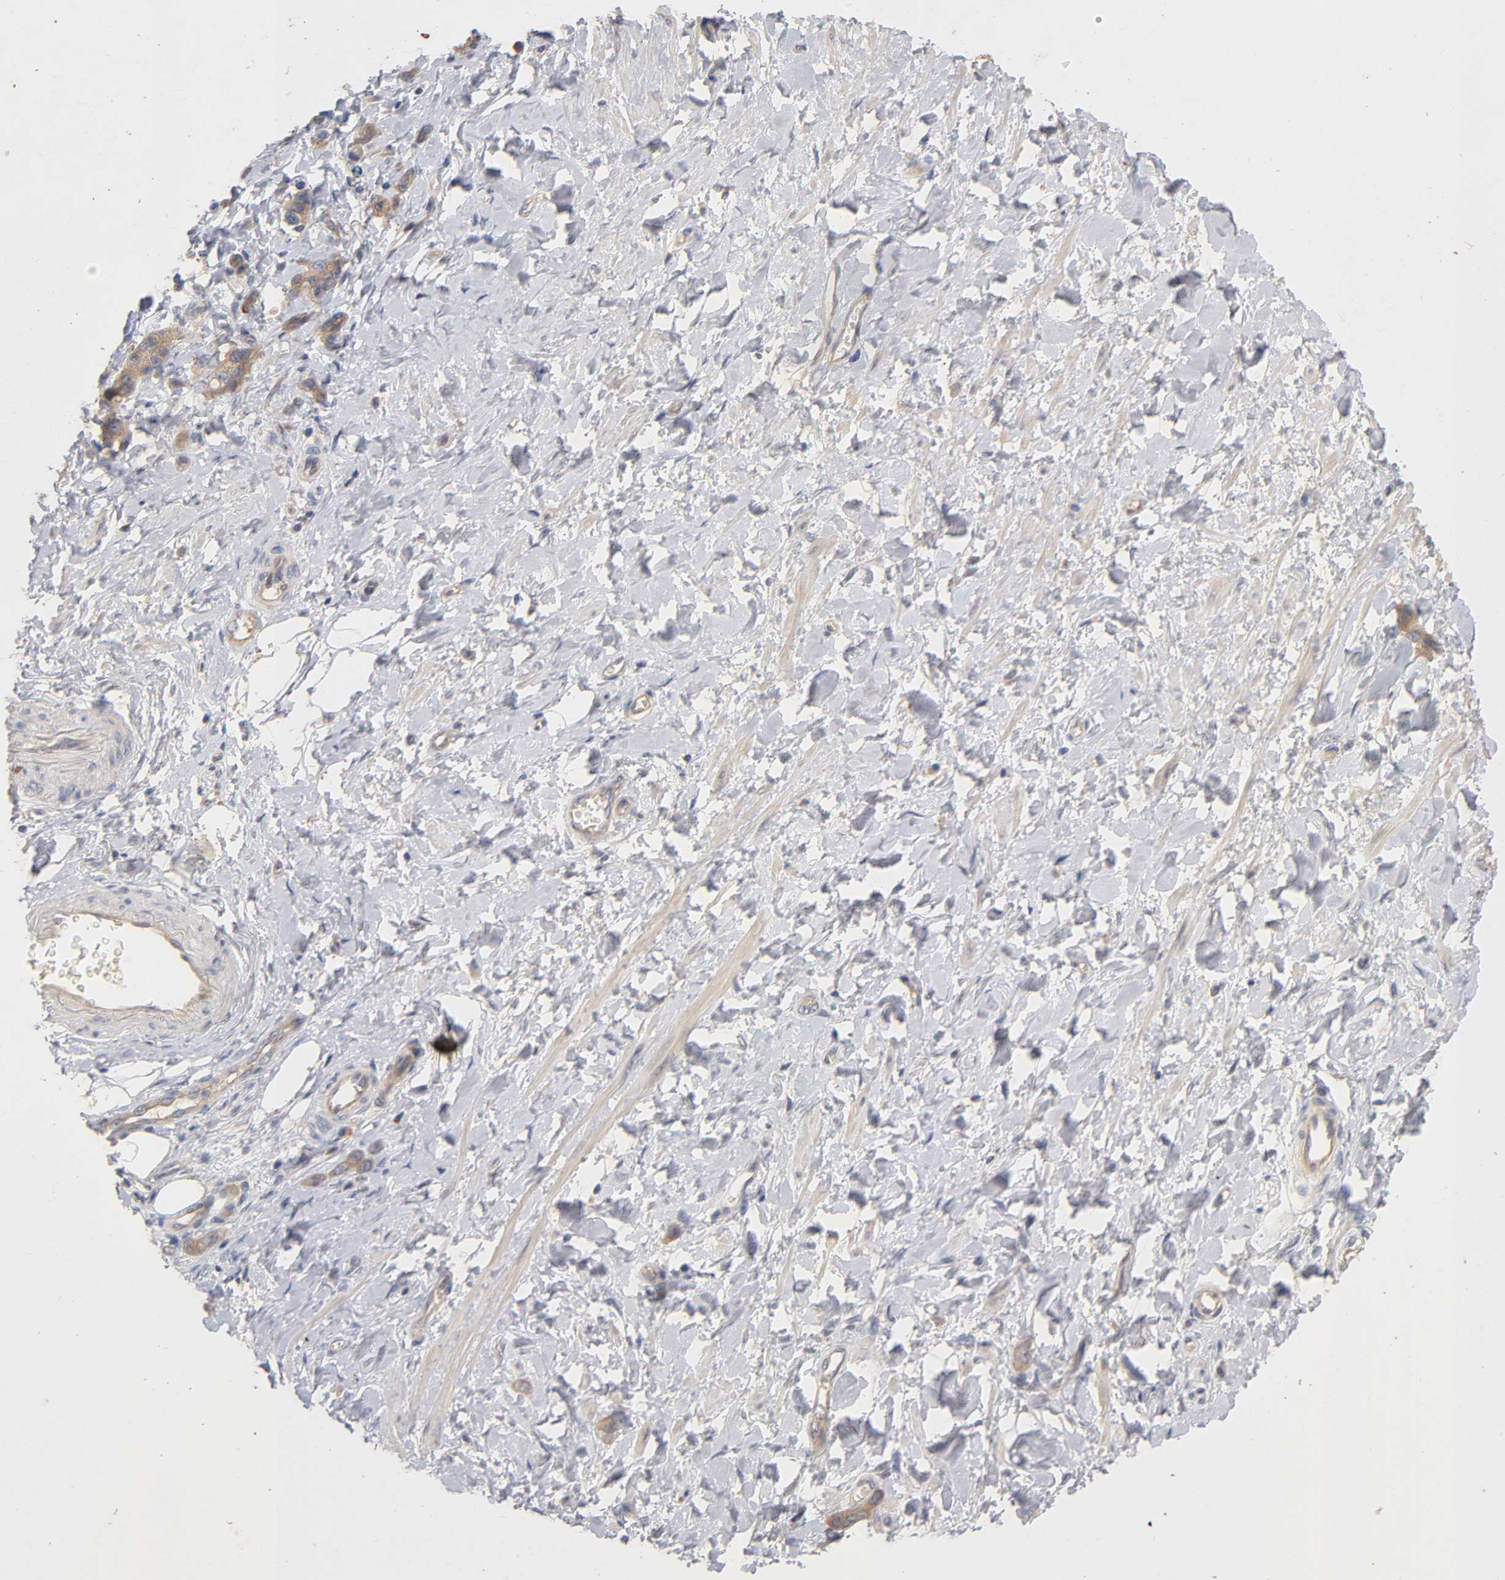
{"staining": {"intensity": "moderate", "quantity": ">75%", "location": "cytoplasmic/membranous"}, "tissue": "stomach cancer", "cell_type": "Tumor cells", "image_type": "cancer", "snomed": [{"axis": "morphology", "description": "Adenocarcinoma, NOS"}, {"axis": "topography", "description": "Stomach"}], "caption": "Protein staining of stomach adenocarcinoma tissue shows moderate cytoplasmic/membranous staining in about >75% of tumor cells. The protein is stained brown, and the nuclei are stained in blue (DAB (3,3'-diaminobenzidine) IHC with brightfield microscopy, high magnification).", "gene": "PDZD11", "patient": {"sex": "male", "age": 82}}